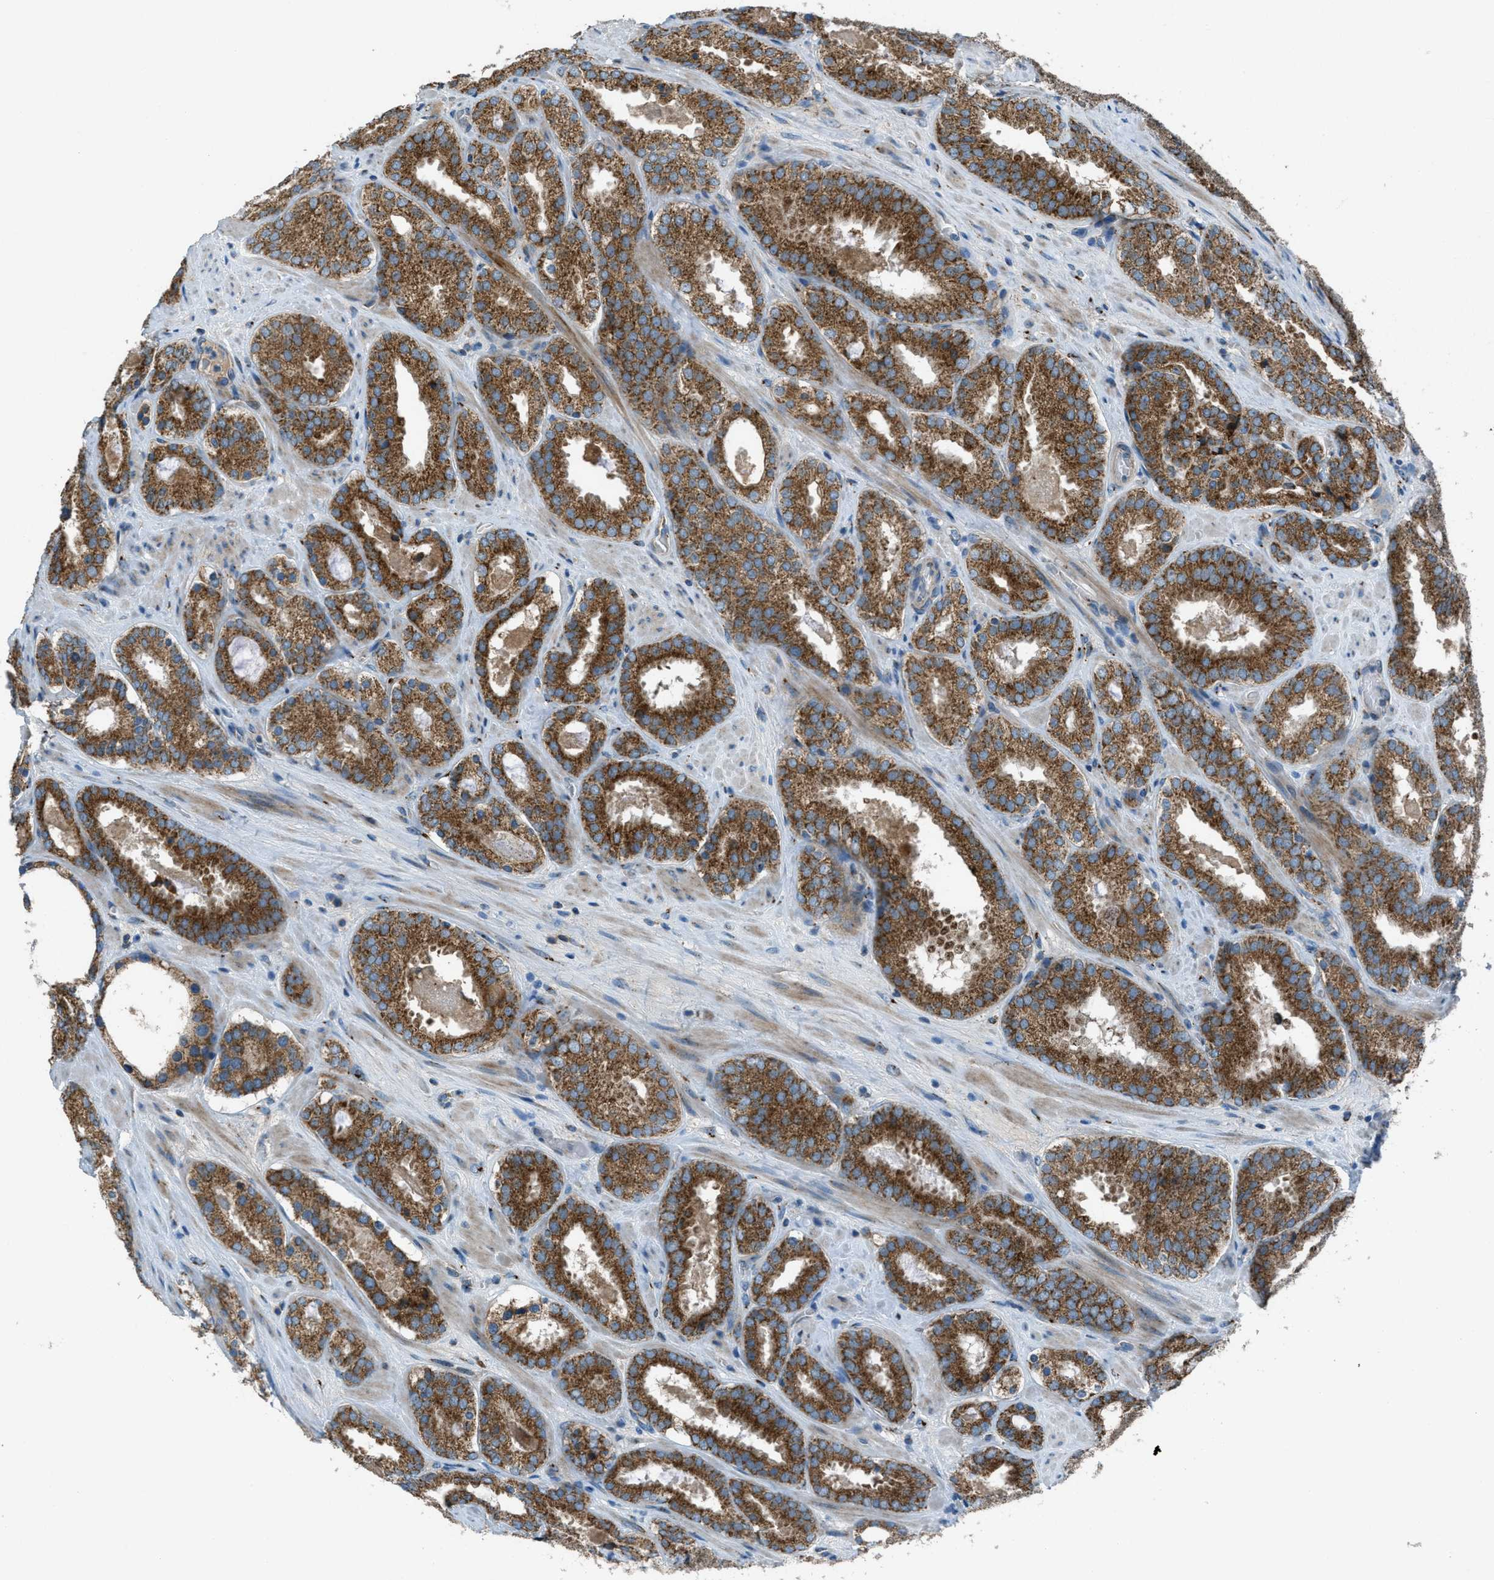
{"staining": {"intensity": "strong", "quantity": ">75%", "location": "cytoplasmic/membranous"}, "tissue": "prostate cancer", "cell_type": "Tumor cells", "image_type": "cancer", "snomed": [{"axis": "morphology", "description": "Adenocarcinoma, Low grade"}, {"axis": "topography", "description": "Prostate"}], "caption": "Protein expression analysis of human prostate adenocarcinoma (low-grade) reveals strong cytoplasmic/membranous expression in about >75% of tumor cells.", "gene": "BCKDK", "patient": {"sex": "male", "age": 69}}